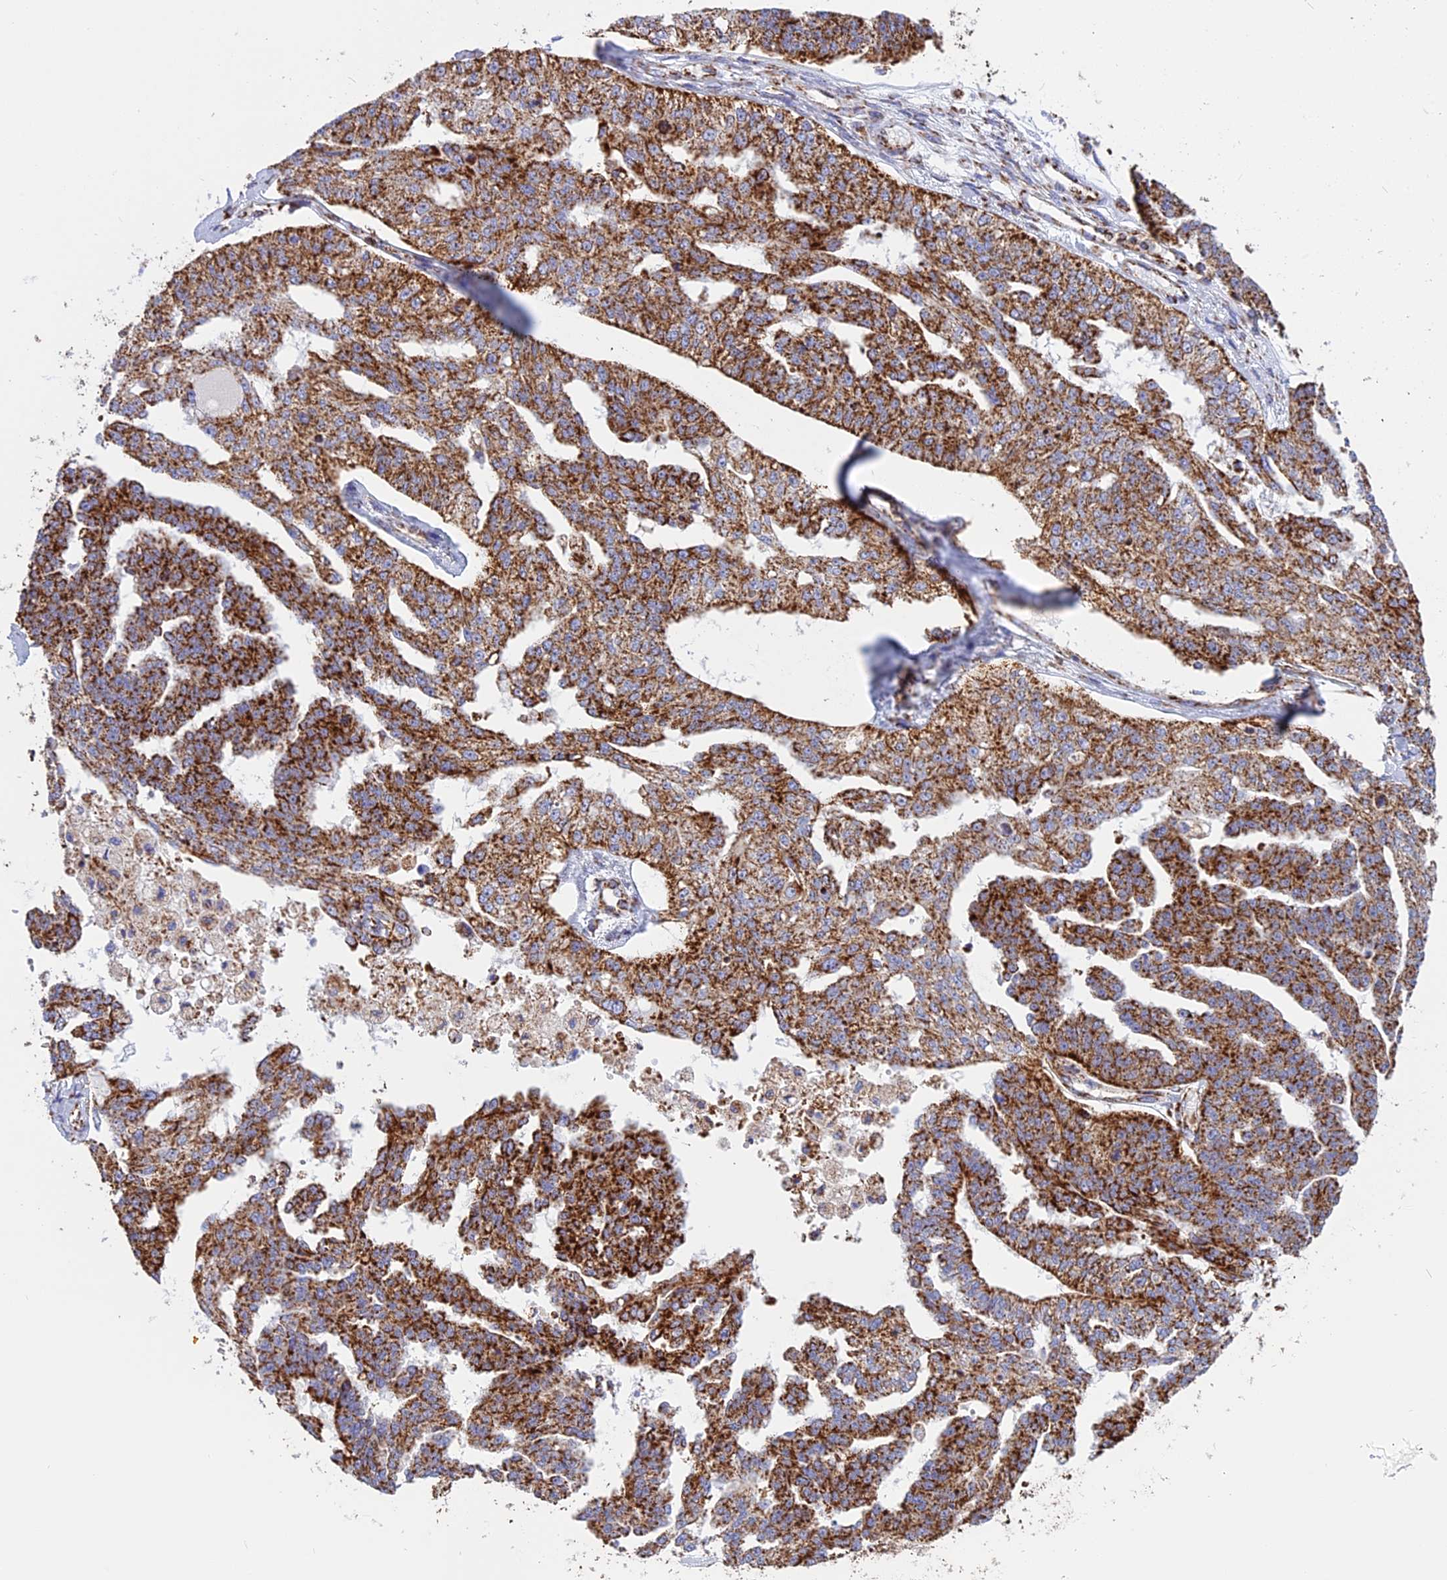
{"staining": {"intensity": "strong", "quantity": ">75%", "location": "cytoplasmic/membranous"}, "tissue": "ovarian cancer", "cell_type": "Tumor cells", "image_type": "cancer", "snomed": [{"axis": "morphology", "description": "Cystadenocarcinoma, serous, NOS"}, {"axis": "topography", "description": "Ovary"}], "caption": "Brown immunohistochemical staining in human ovarian cancer exhibits strong cytoplasmic/membranous staining in approximately >75% of tumor cells.", "gene": "UQCRB", "patient": {"sex": "female", "age": 58}}